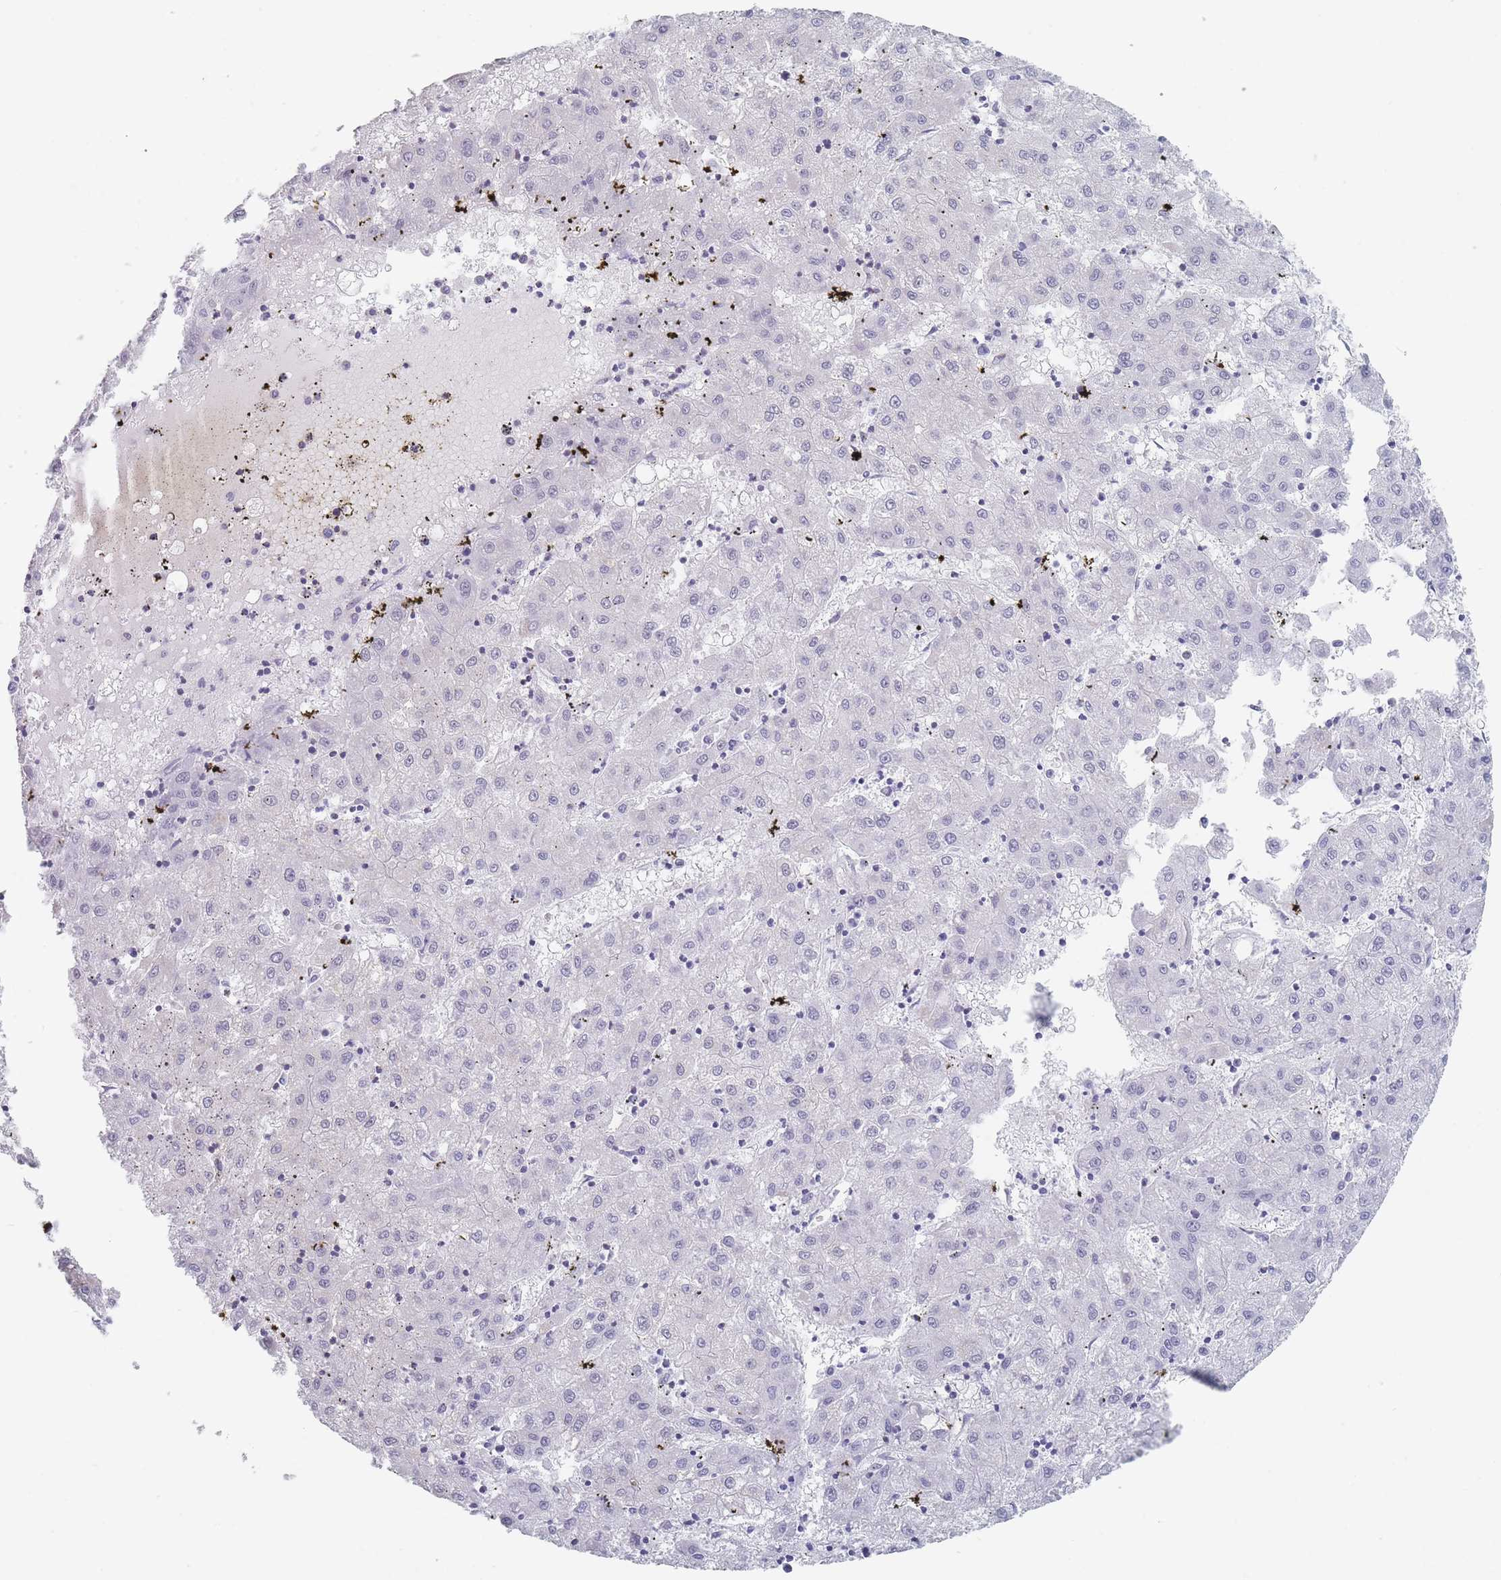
{"staining": {"intensity": "negative", "quantity": "none", "location": "none"}, "tissue": "liver cancer", "cell_type": "Tumor cells", "image_type": "cancer", "snomed": [{"axis": "morphology", "description": "Carcinoma, Hepatocellular, NOS"}, {"axis": "topography", "description": "Liver"}], "caption": "High magnification brightfield microscopy of liver hepatocellular carcinoma stained with DAB (brown) and counterstained with hematoxylin (blue): tumor cells show no significant staining. (DAB immunohistochemistry (IHC) with hematoxylin counter stain).", "gene": "MAP1S", "patient": {"sex": "male", "age": 72}}